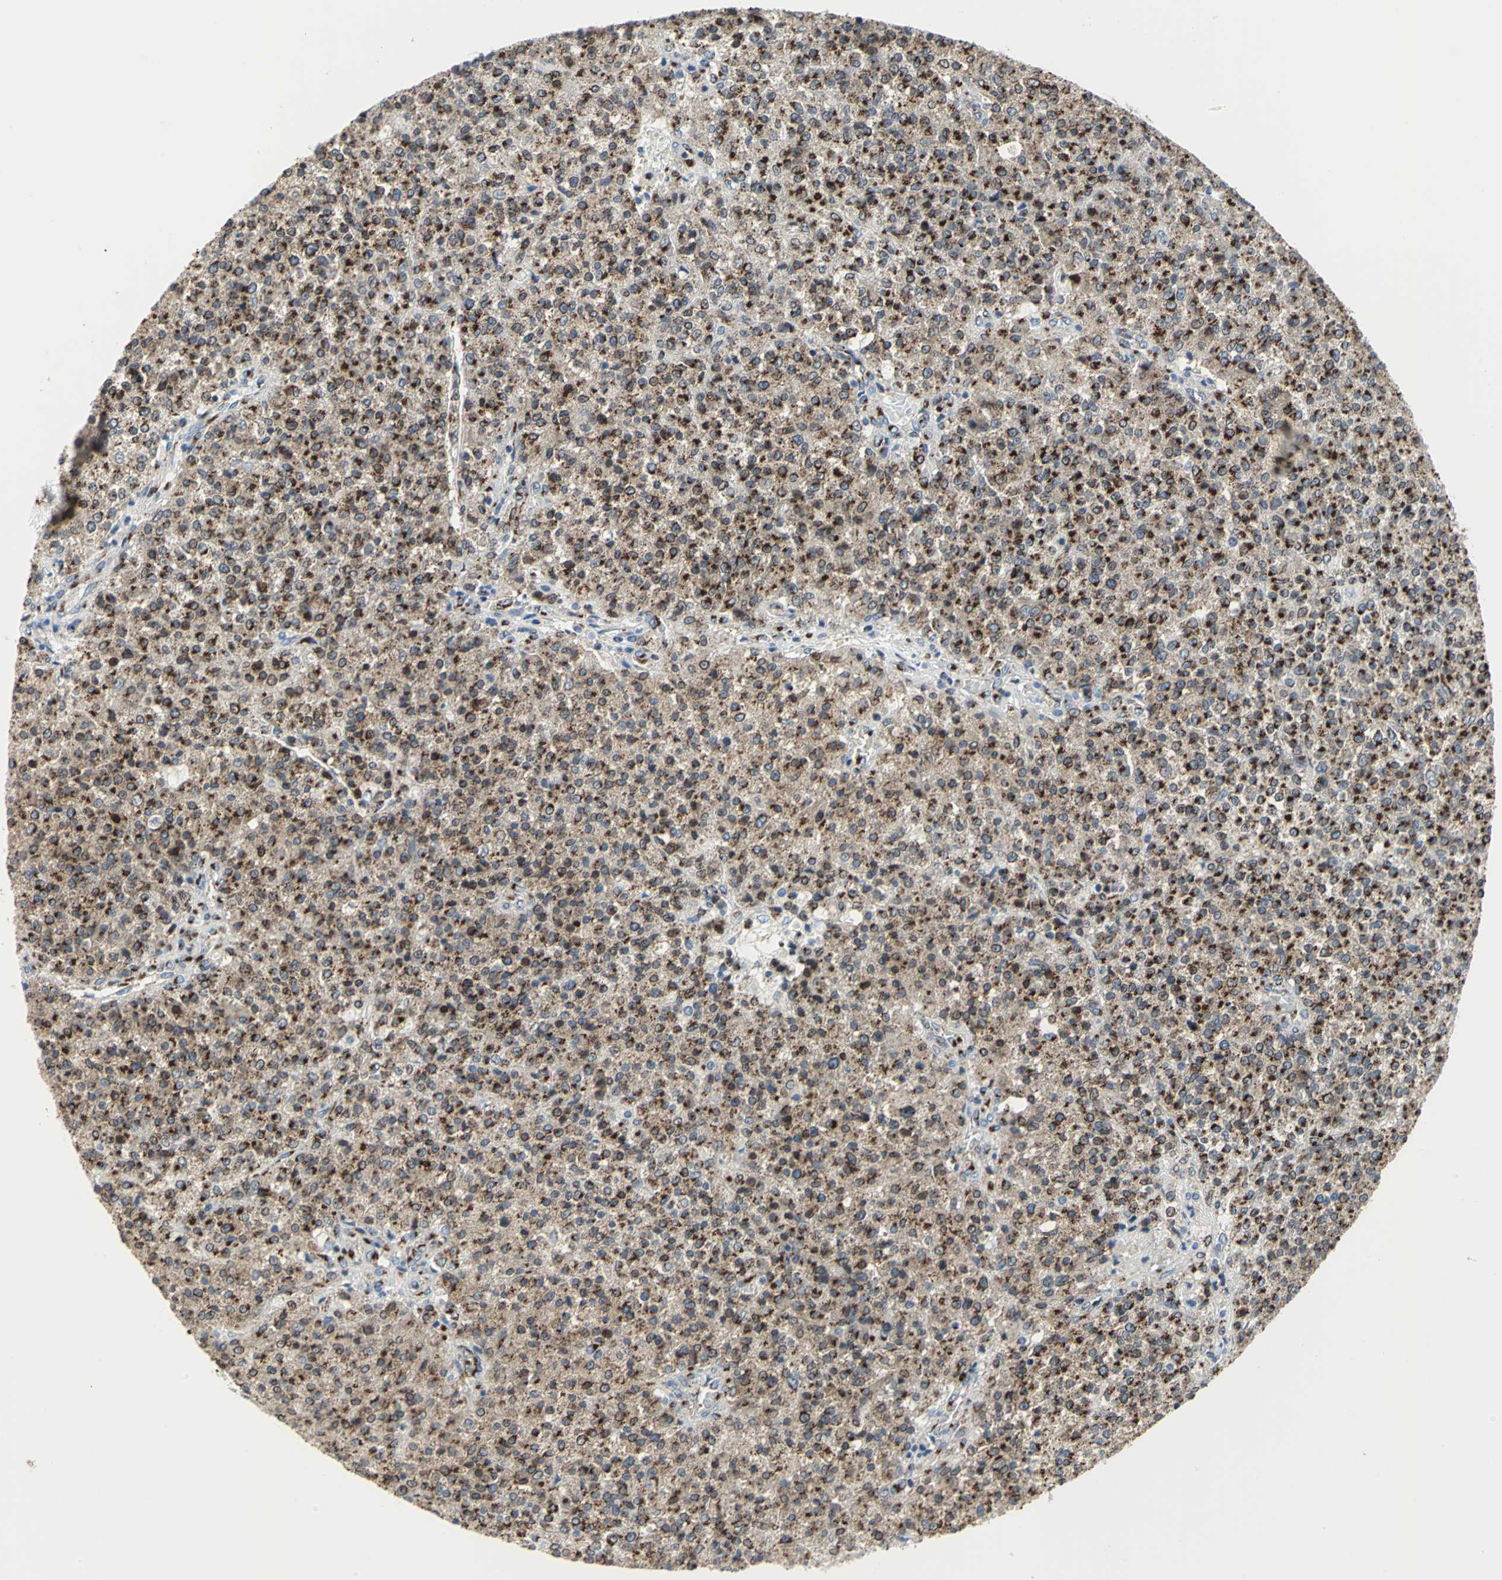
{"staining": {"intensity": "strong", "quantity": ">75%", "location": "cytoplasmic/membranous"}, "tissue": "testis cancer", "cell_type": "Tumor cells", "image_type": "cancer", "snomed": [{"axis": "morphology", "description": "Seminoma, NOS"}, {"axis": "topography", "description": "Testis"}], "caption": "Strong cytoplasmic/membranous expression is identified in approximately >75% of tumor cells in seminoma (testis).", "gene": "GPR3", "patient": {"sex": "male", "age": 59}}